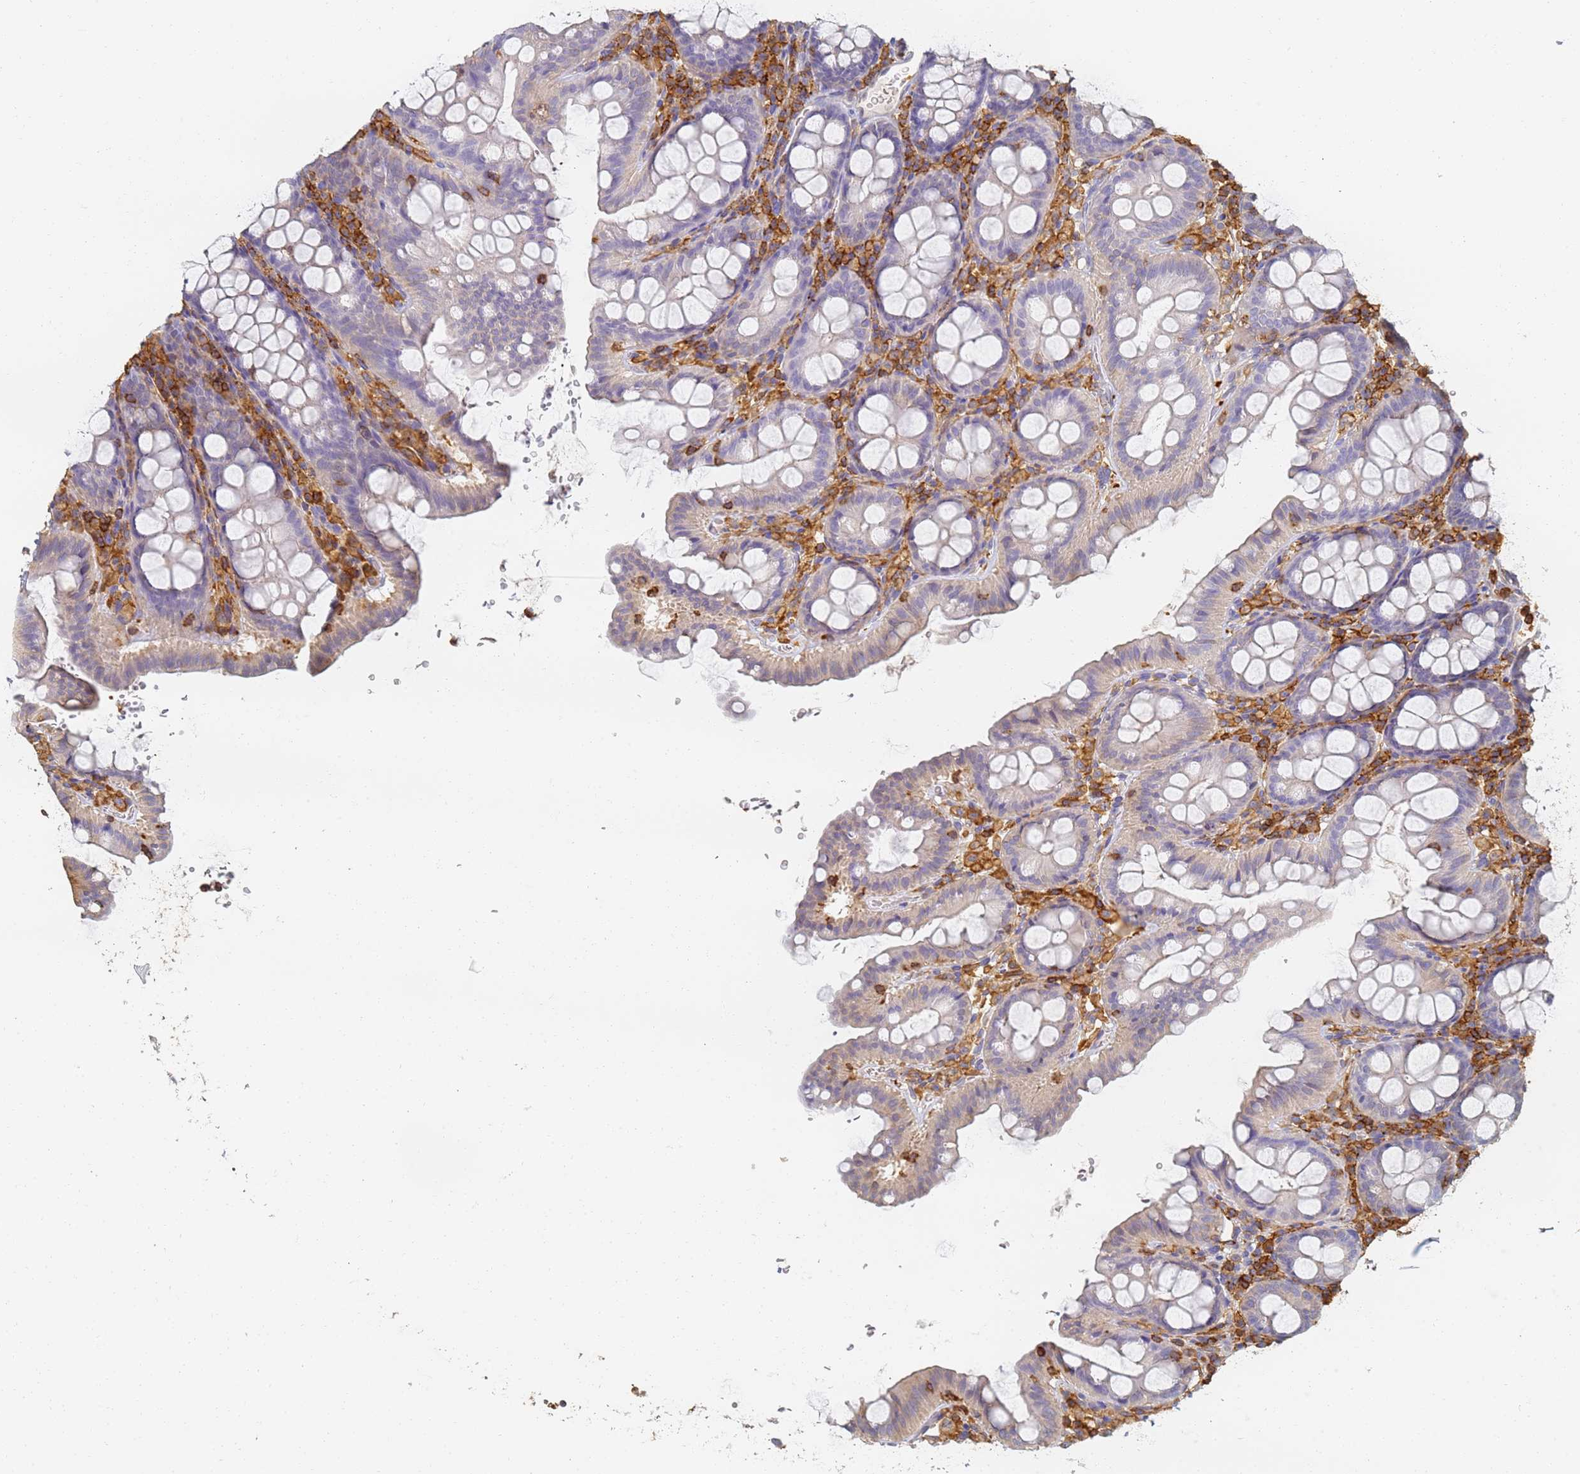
{"staining": {"intensity": "negative", "quantity": "none", "location": "none"}, "tissue": "colon", "cell_type": "Endothelial cells", "image_type": "normal", "snomed": [{"axis": "morphology", "description": "Normal tissue, NOS"}, {"axis": "topography", "description": "Colon"}], "caption": "Immunohistochemistry micrograph of normal colon: colon stained with DAB exhibits no significant protein staining in endothelial cells.", "gene": "BIN2", "patient": {"sex": "male", "age": 75}}